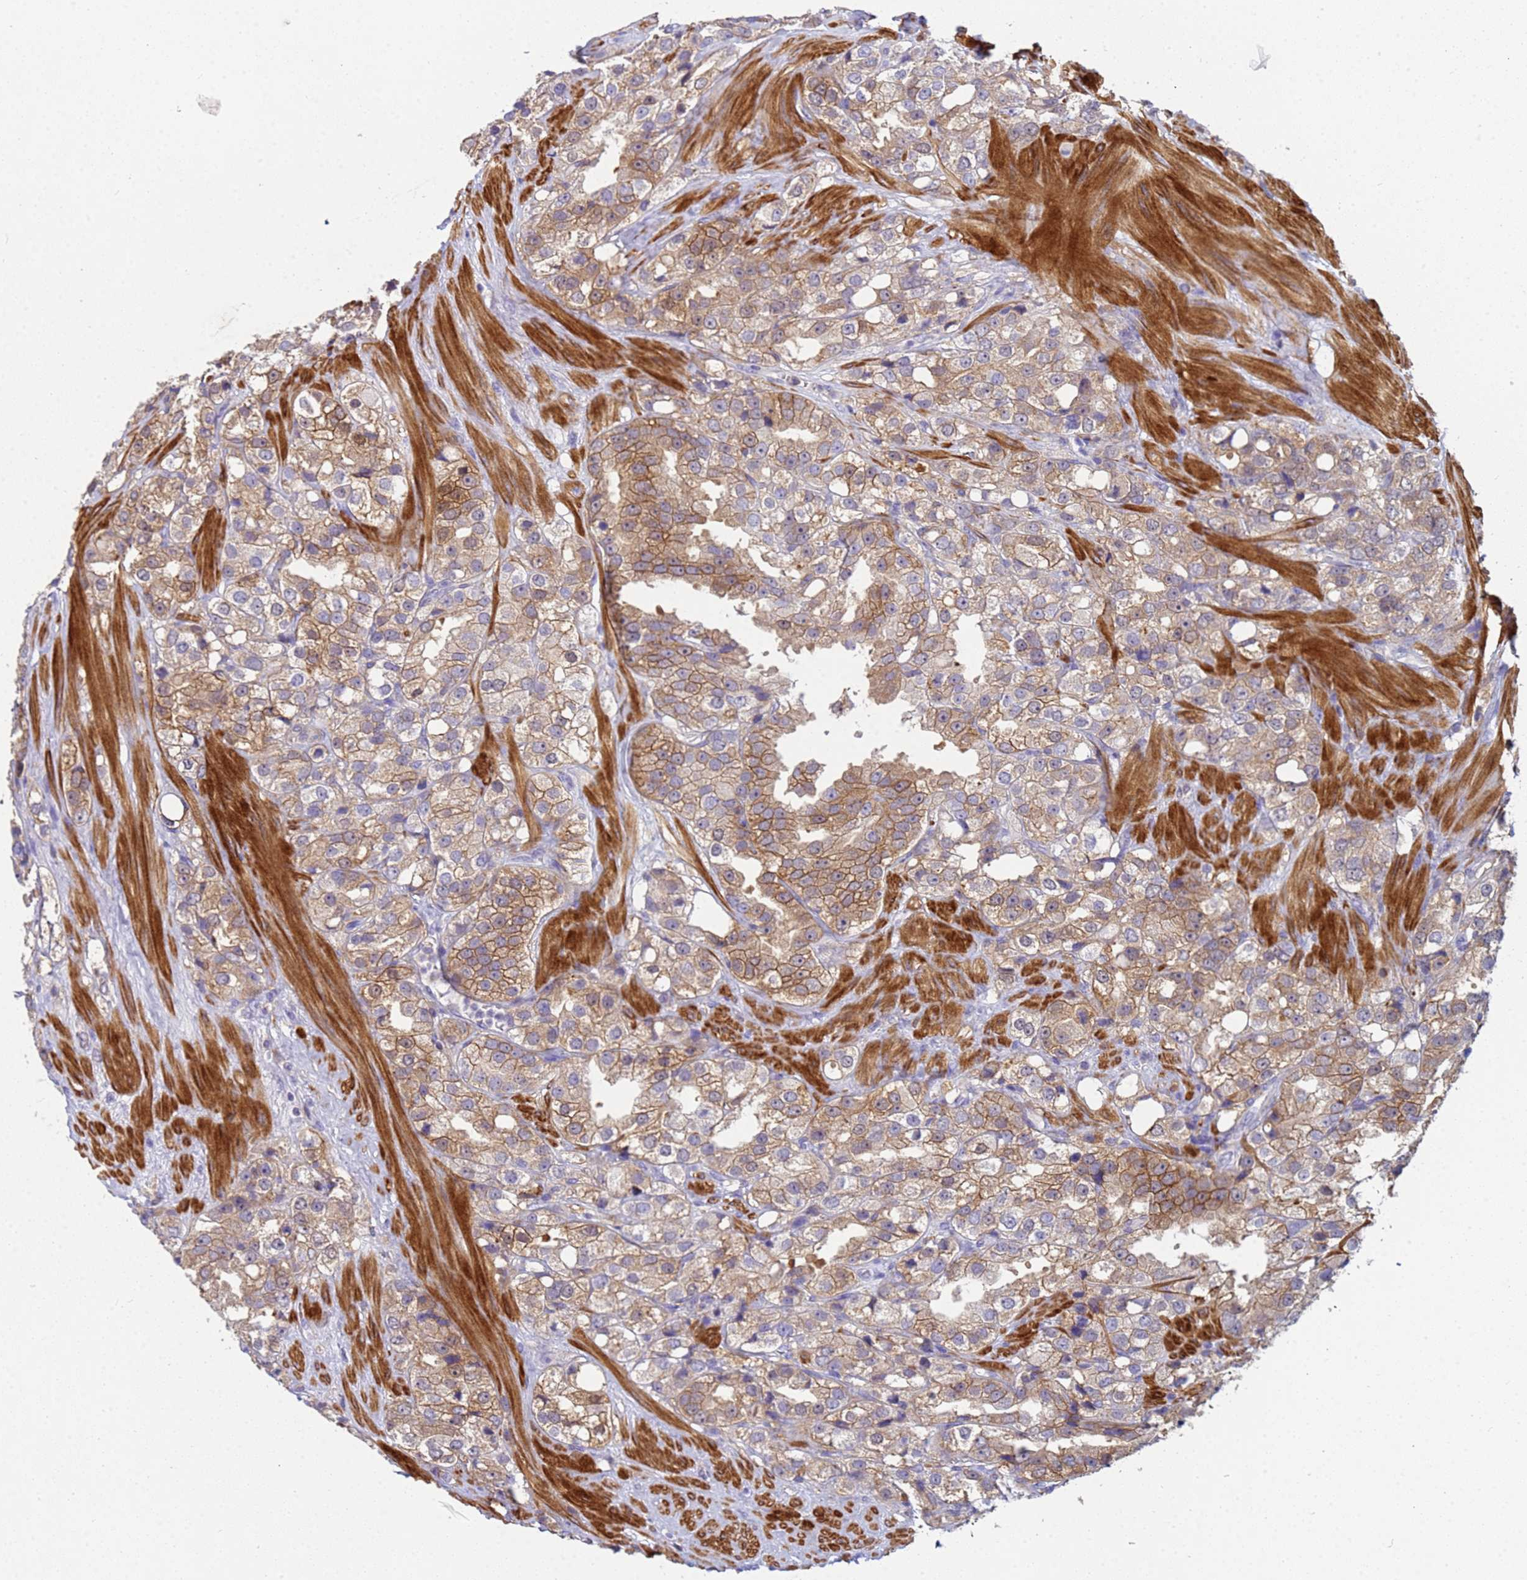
{"staining": {"intensity": "moderate", "quantity": ">75%", "location": "cytoplasmic/membranous"}, "tissue": "prostate cancer", "cell_type": "Tumor cells", "image_type": "cancer", "snomed": [{"axis": "morphology", "description": "Adenocarcinoma, NOS"}, {"axis": "topography", "description": "Prostate"}], "caption": "Moderate cytoplasmic/membranous staining is appreciated in approximately >75% of tumor cells in prostate cancer. (Brightfield microscopy of DAB IHC at high magnification).", "gene": "KLHL13", "patient": {"sex": "male", "age": 79}}